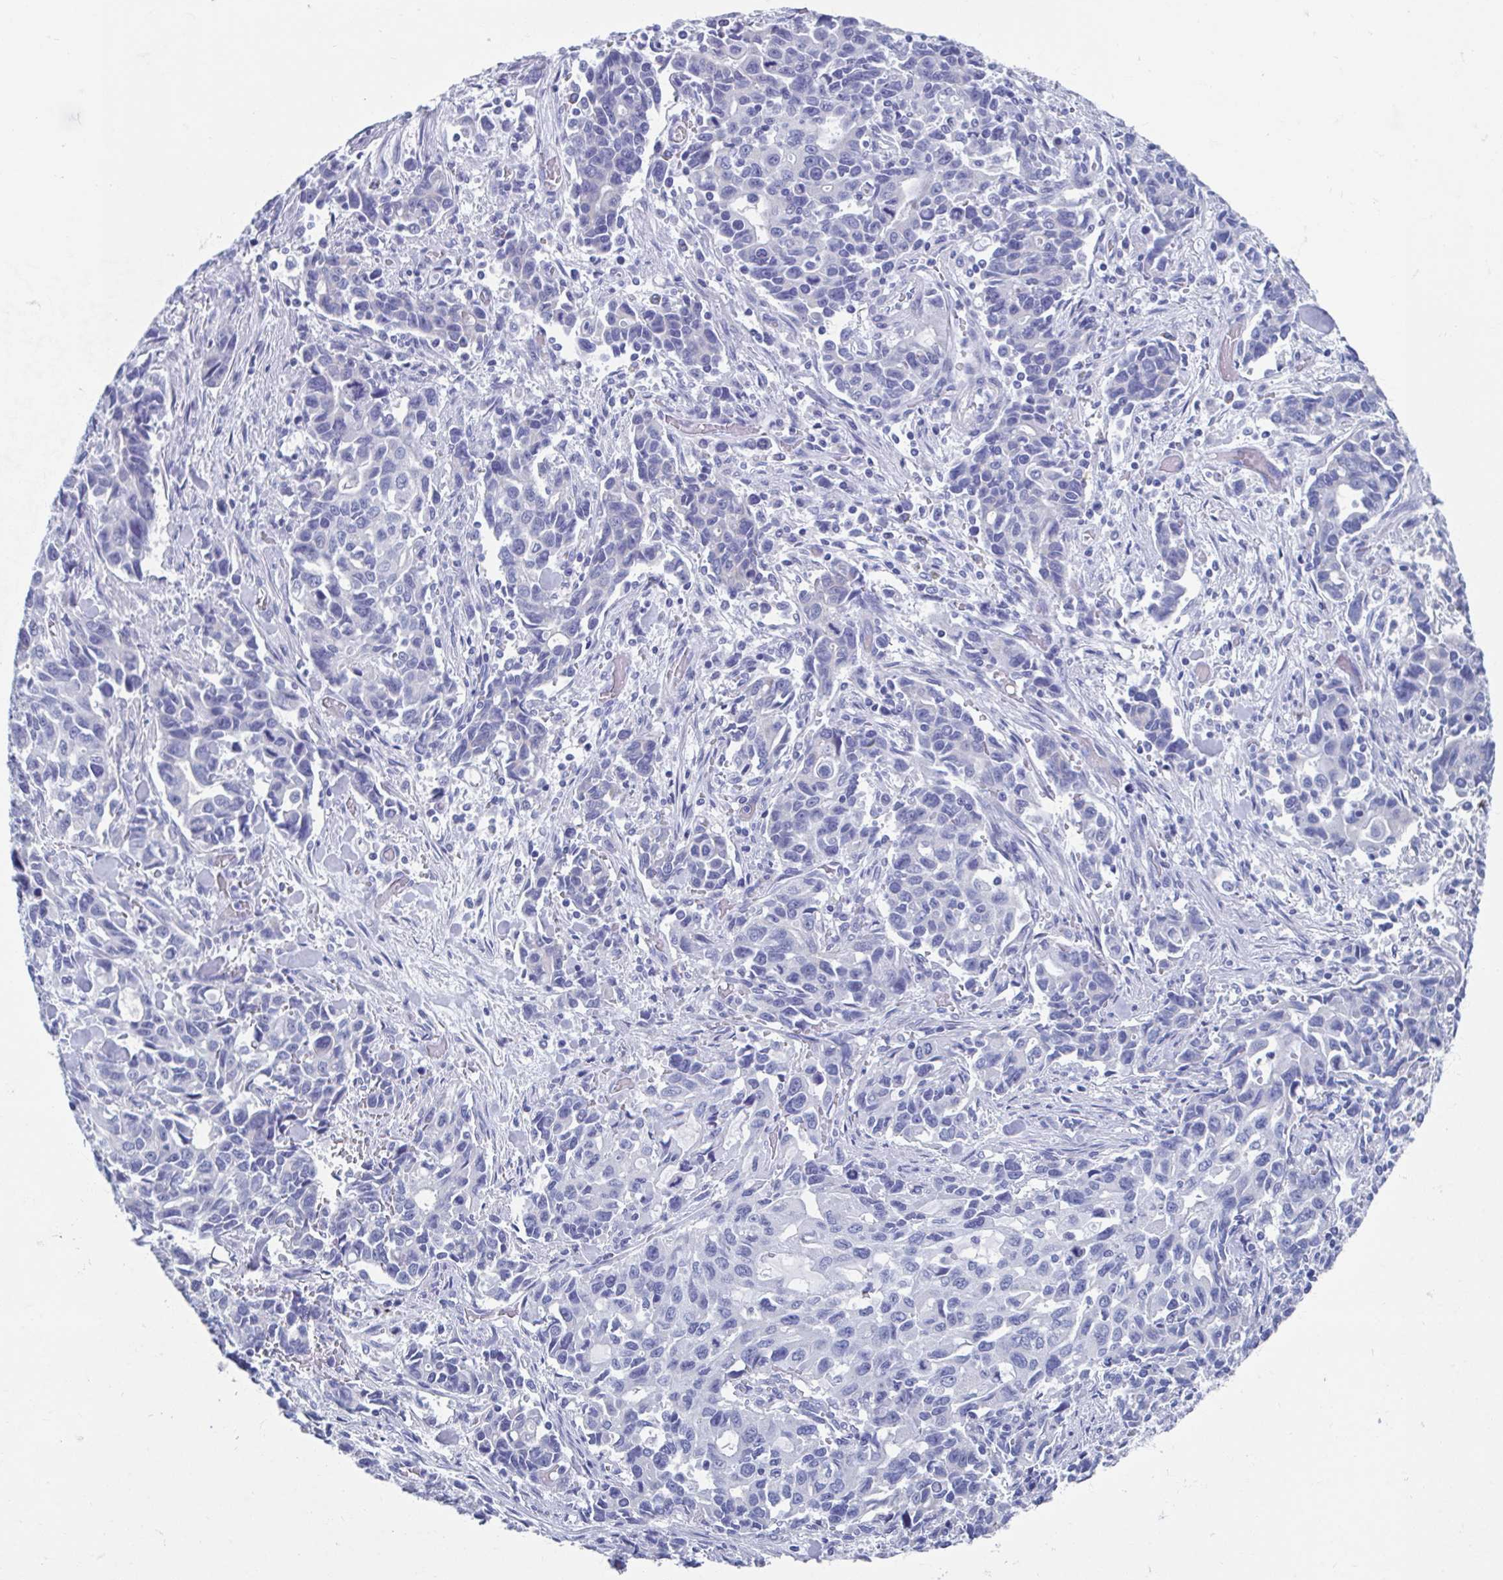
{"staining": {"intensity": "negative", "quantity": "none", "location": "none"}, "tissue": "stomach cancer", "cell_type": "Tumor cells", "image_type": "cancer", "snomed": [{"axis": "morphology", "description": "Adenocarcinoma, NOS"}, {"axis": "topography", "description": "Stomach, upper"}], "caption": "High magnification brightfield microscopy of stomach adenocarcinoma stained with DAB (brown) and counterstained with hematoxylin (blue): tumor cells show no significant positivity.", "gene": "SHCBP1L", "patient": {"sex": "male", "age": 85}}